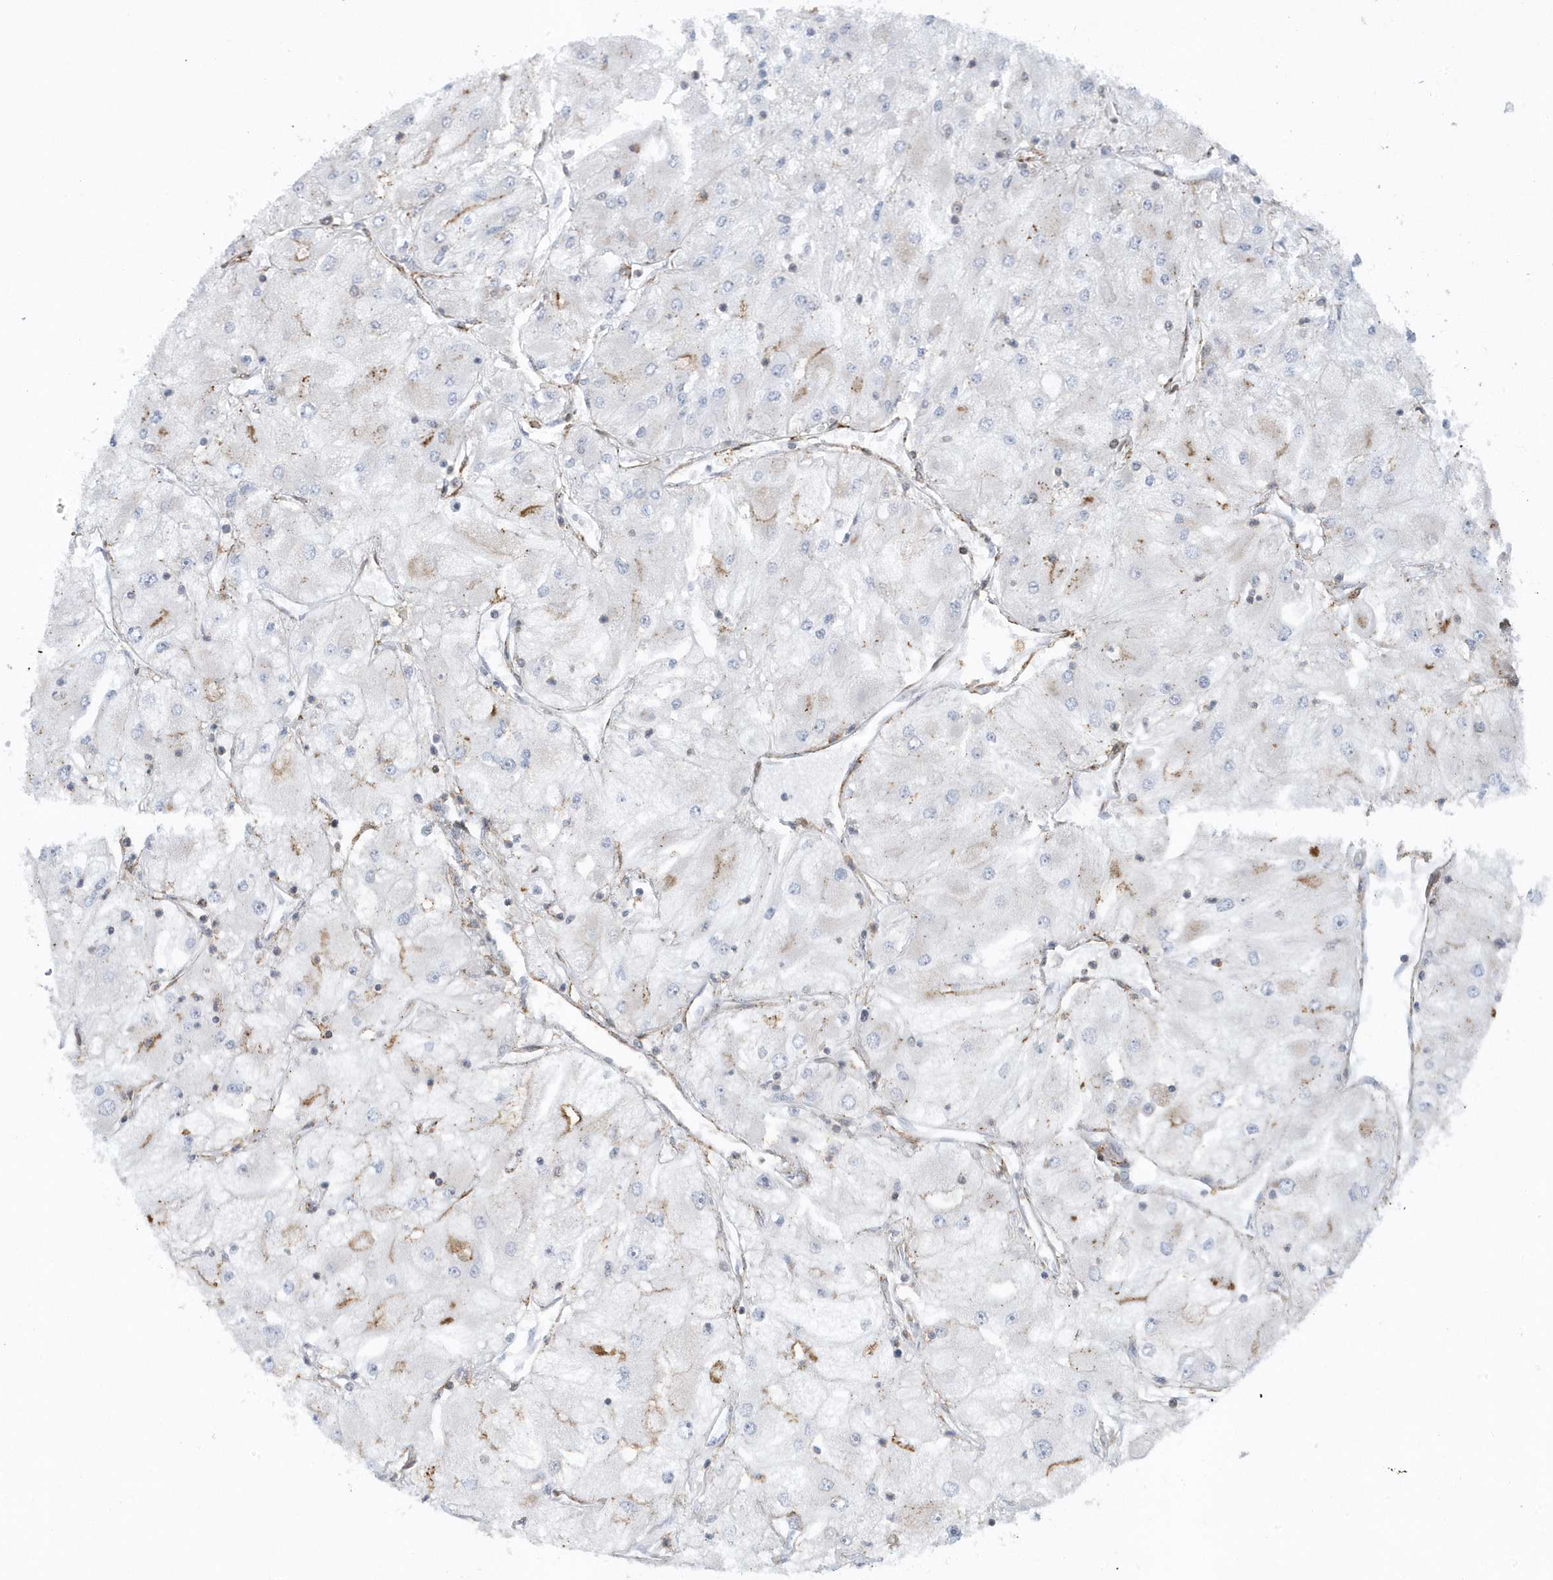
{"staining": {"intensity": "negative", "quantity": "none", "location": "none"}, "tissue": "renal cancer", "cell_type": "Tumor cells", "image_type": "cancer", "snomed": [{"axis": "morphology", "description": "Adenocarcinoma, NOS"}, {"axis": "topography", "description": "Kidney"}], "caption": "Immunohistochemical staining of human adenocarcinoma (renal) exhibits no significant positivity in tumor cells.", "gene": "CACNB2", "patient": {"sex": "male", "age": 80}}